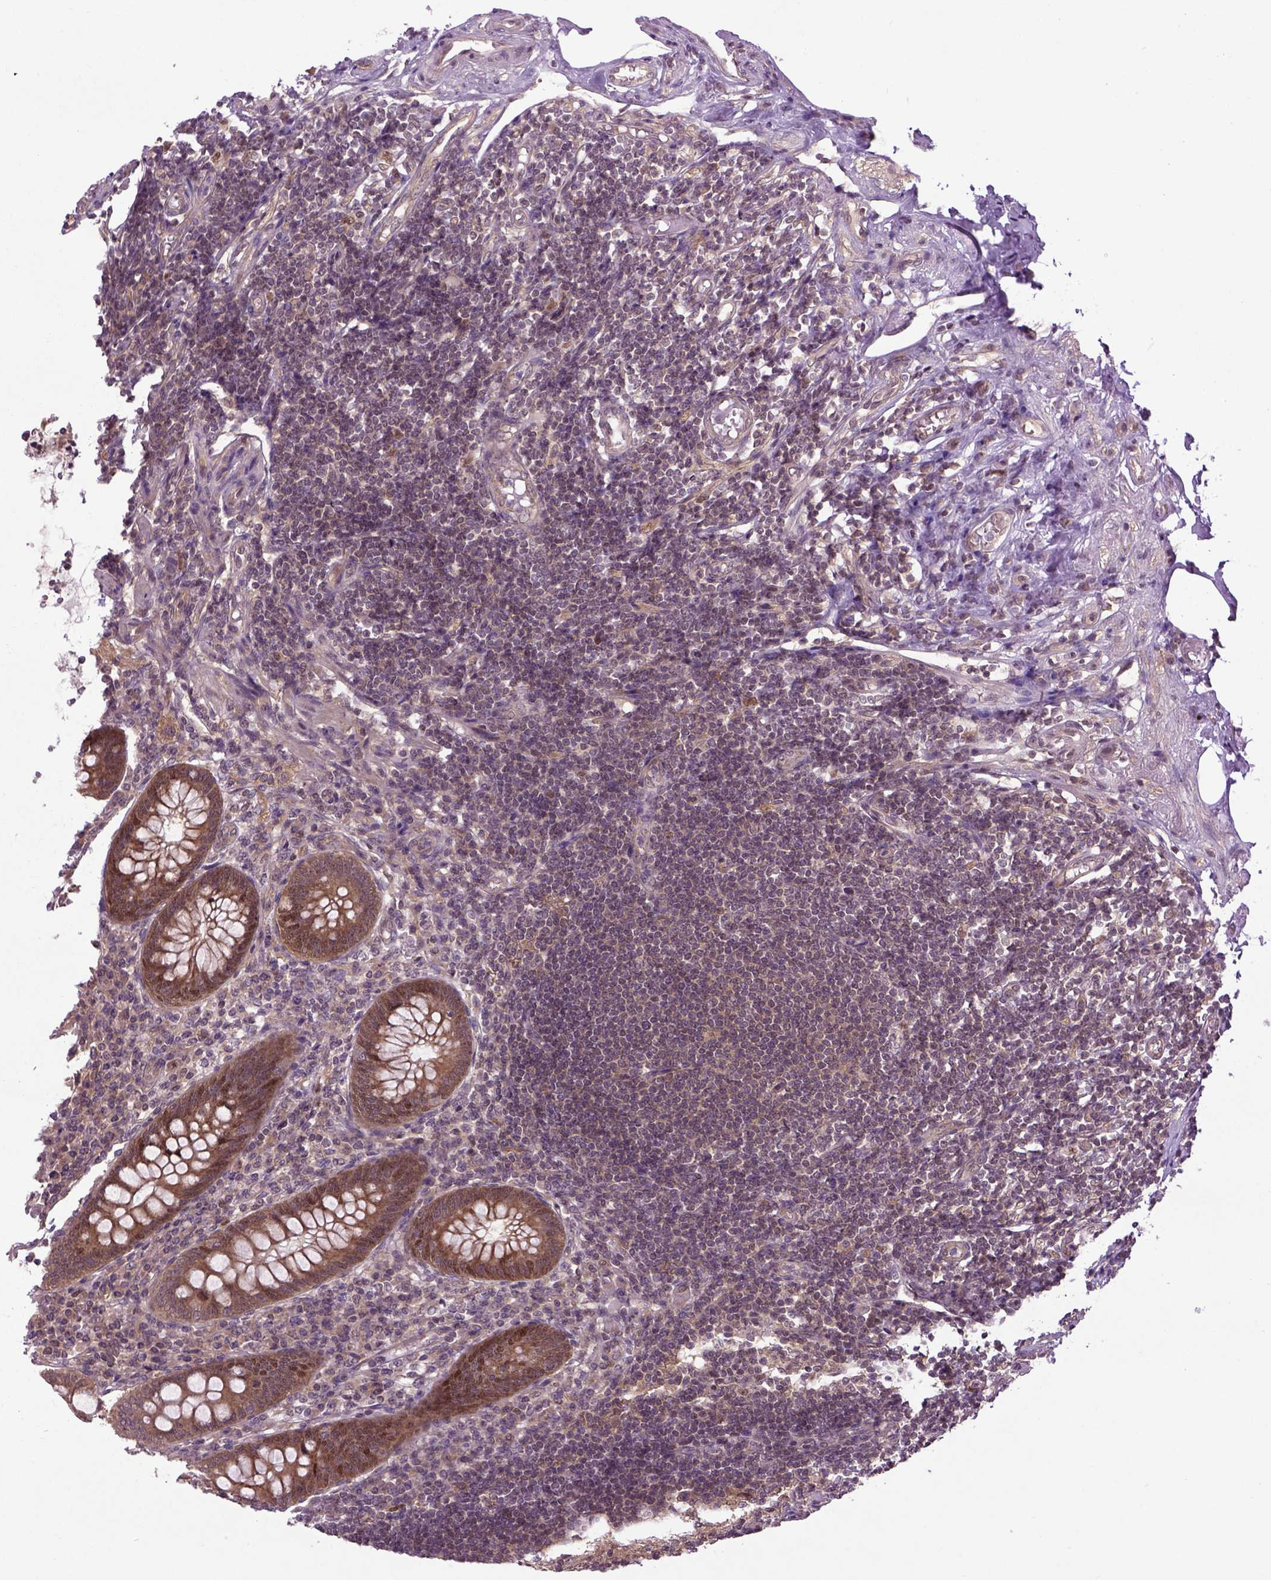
{"staining": {"intensity": "moderate", "quantity": ">75%", "location": "cytoplasmic/membranous,nuclear"}, "tissue": "appendix", "cell_type": "Glandular cells", "image_type": "normal", "snomed": [{"axis": "morphology", "description": "Normal tissue, NOS"}, {"axis": "topography", "description": "Appendix"}], "caption": "Immunohistochemical staining of unremarkable appendix displays moderate cytoplasmic/membranous,nuclear protein positivity in about >75% of glandular cells. (DAB (3,3'-diaminobenzidine) IHC with brightfield microscopy, high magnification).", "gene": "WDR48", "patient": {"sex": "female", "age": 57}}